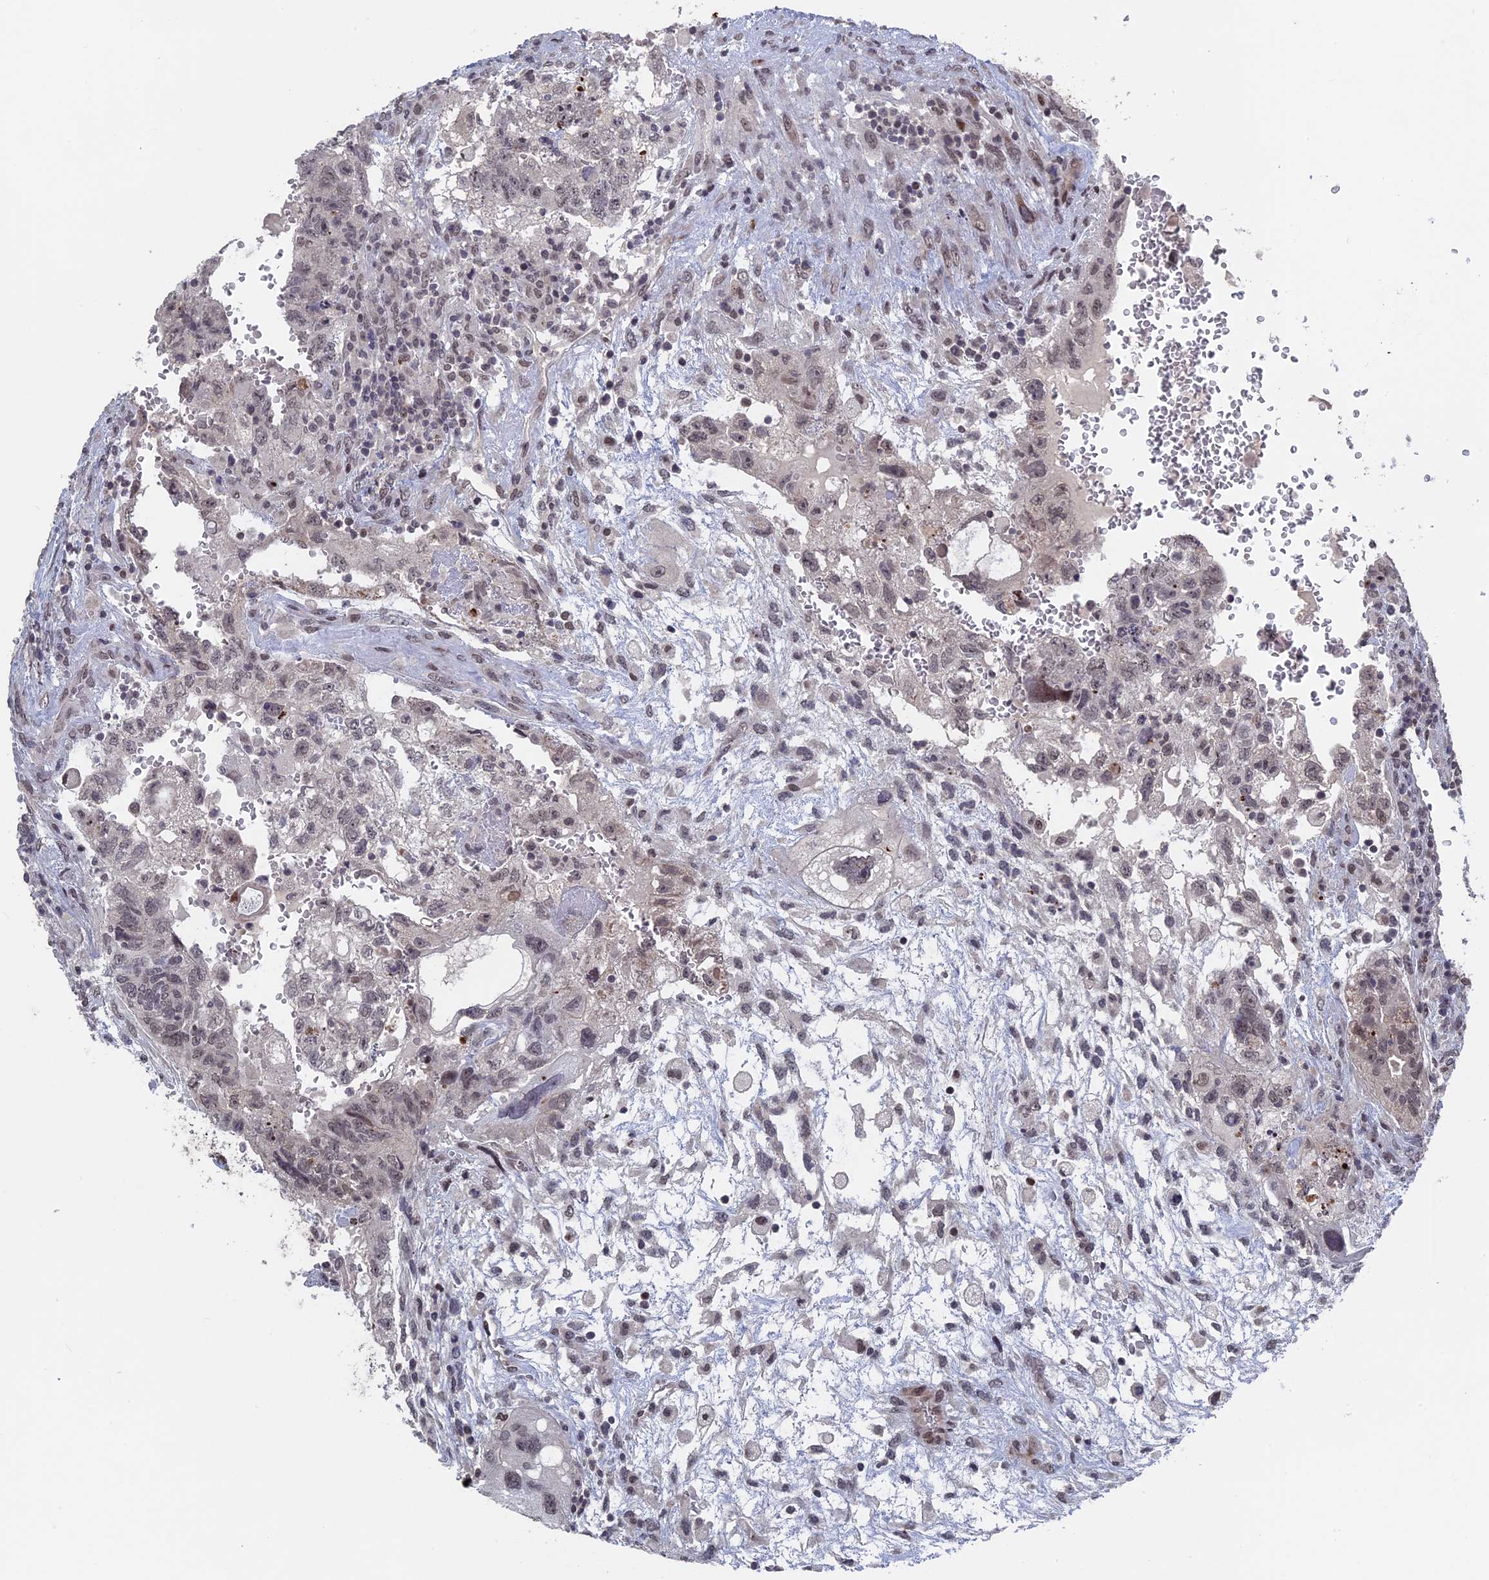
{"staining": {"intensity": "weak", "quantity": "<25%", "location": "nuclear"}, "tissue": "testis cancer", "cell_type": "Tumor cells", "image_type": "cancer", "snomed": [{"axis": "morphology", "description": "Carcinoma, Embryonal, NOS"}, {"axis": "topography", "description": "Testis"}], "caption": "Immunohistochemistry (IHC) histopathology image of human testis embryonal carcinoma stained for a protein (brown), which exhibits no positivity in tumor cells.", "gene": "NR2C2AP", "patient": {"sex": "male", "age": 36}}